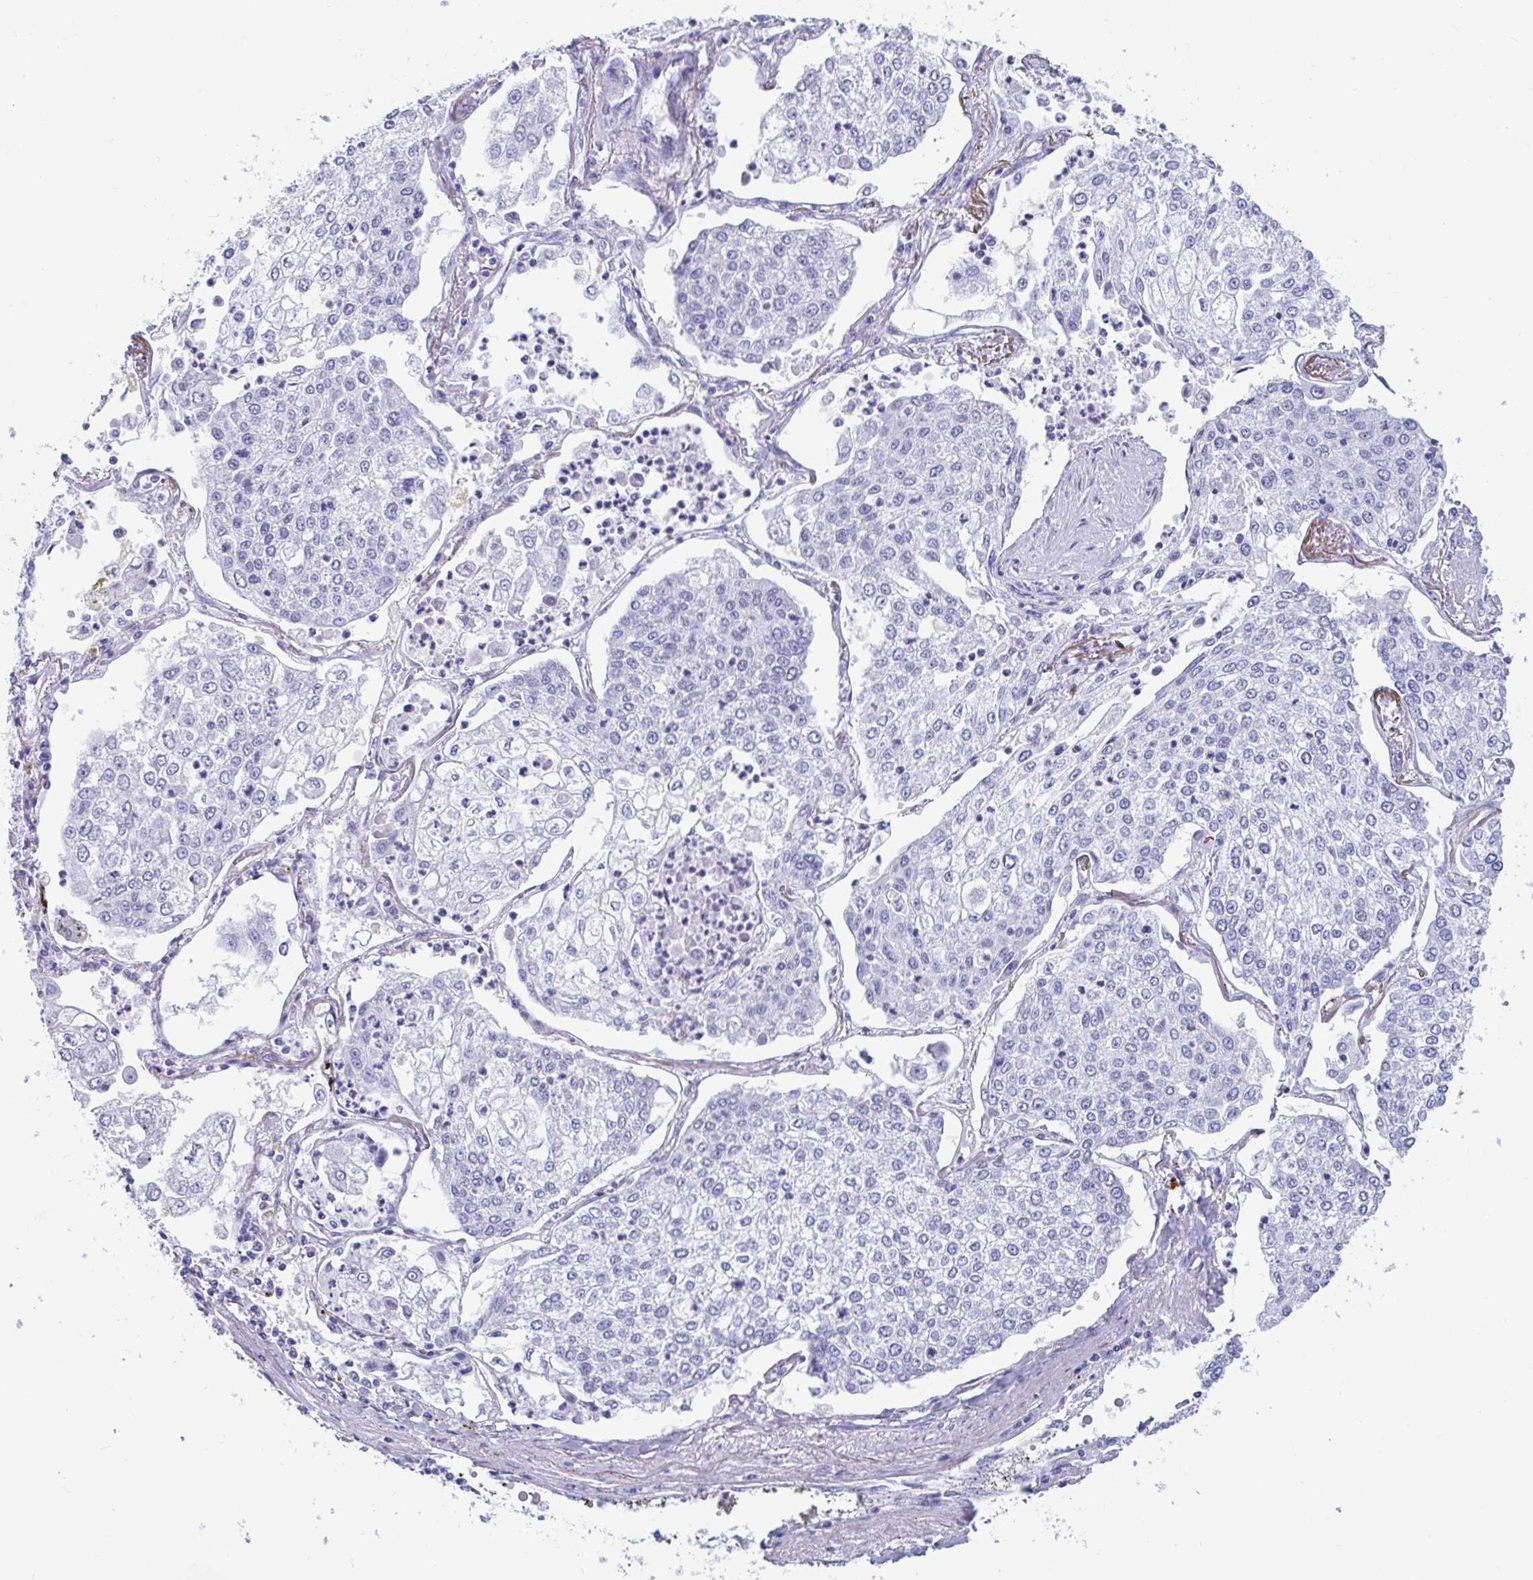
{"staining": {"intensity": "negative", "quantity": "none", "location": "none"}, "tissue": "lung cancer", "cell_type": "Tumor cells", "image_type": "cancer", "snomed": [{"axis": "morphology", "description": "Squamous cell carcinoma, NOS"}, {"axis": "topography", "description": "Lung"}], "caption": "Immunohistochemical staining of human squamous cell carcinoma (lung) demonstrates no significant staining in tumor cells.", "gene": "GKN2", "patient": {"sex": "male", "age": 74}}